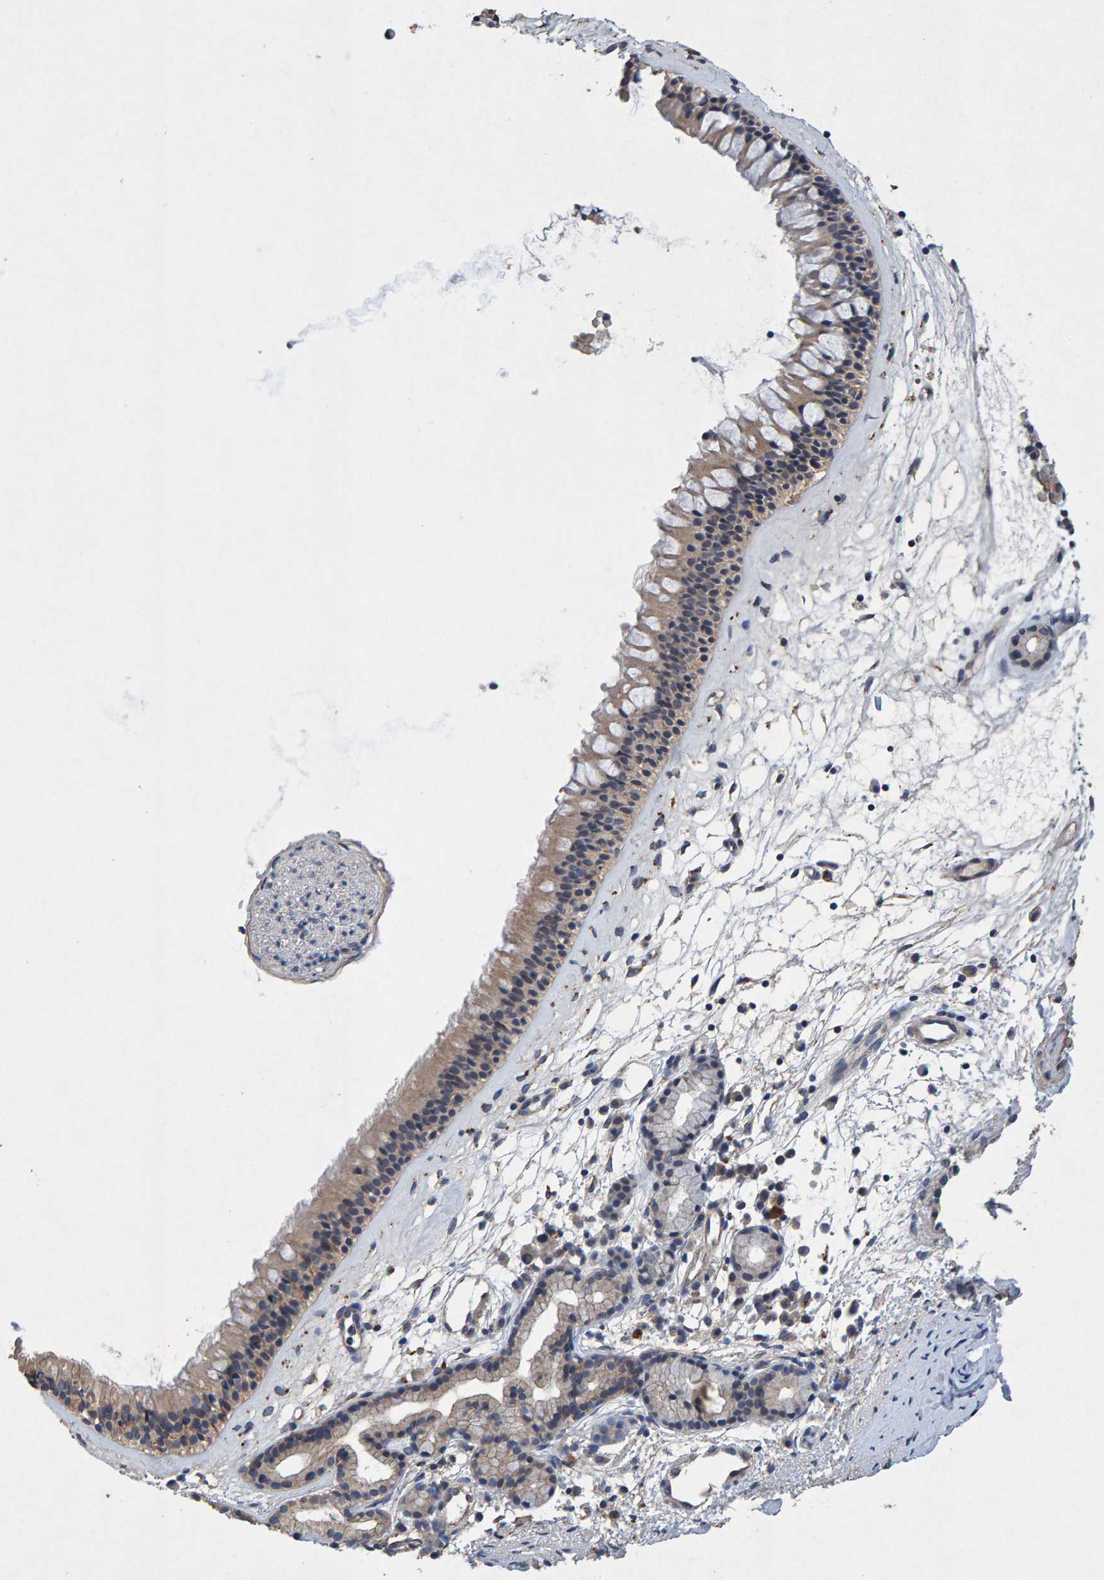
{"staining": {"intensity": "moderate", "quantity": "25%-75%", "location": "cytoplasmic/membranous"}, "tissue": "nasopharynx", "cell_type": "Respiratory epithelial cells", "image_type": "normal", "snomed": [{"axis": "morphology", "description": "Normal tissue, NOS"}, {"axis": "topography", "description": "Nasopharynx"}], "caption": "A histopathology image of nasopharynx stained for a protein reveals moderate cytoplasmic/membranous brown staining in respiratory epithelial cells. The staining was performed using DAB (3,3'-diaminobenzidine), with brown indicating positive protein expression. Nuclei are stained blue with hematoxylin.", "gene": "EFR3A", "patient": {"sex": "female", "age": 42}}